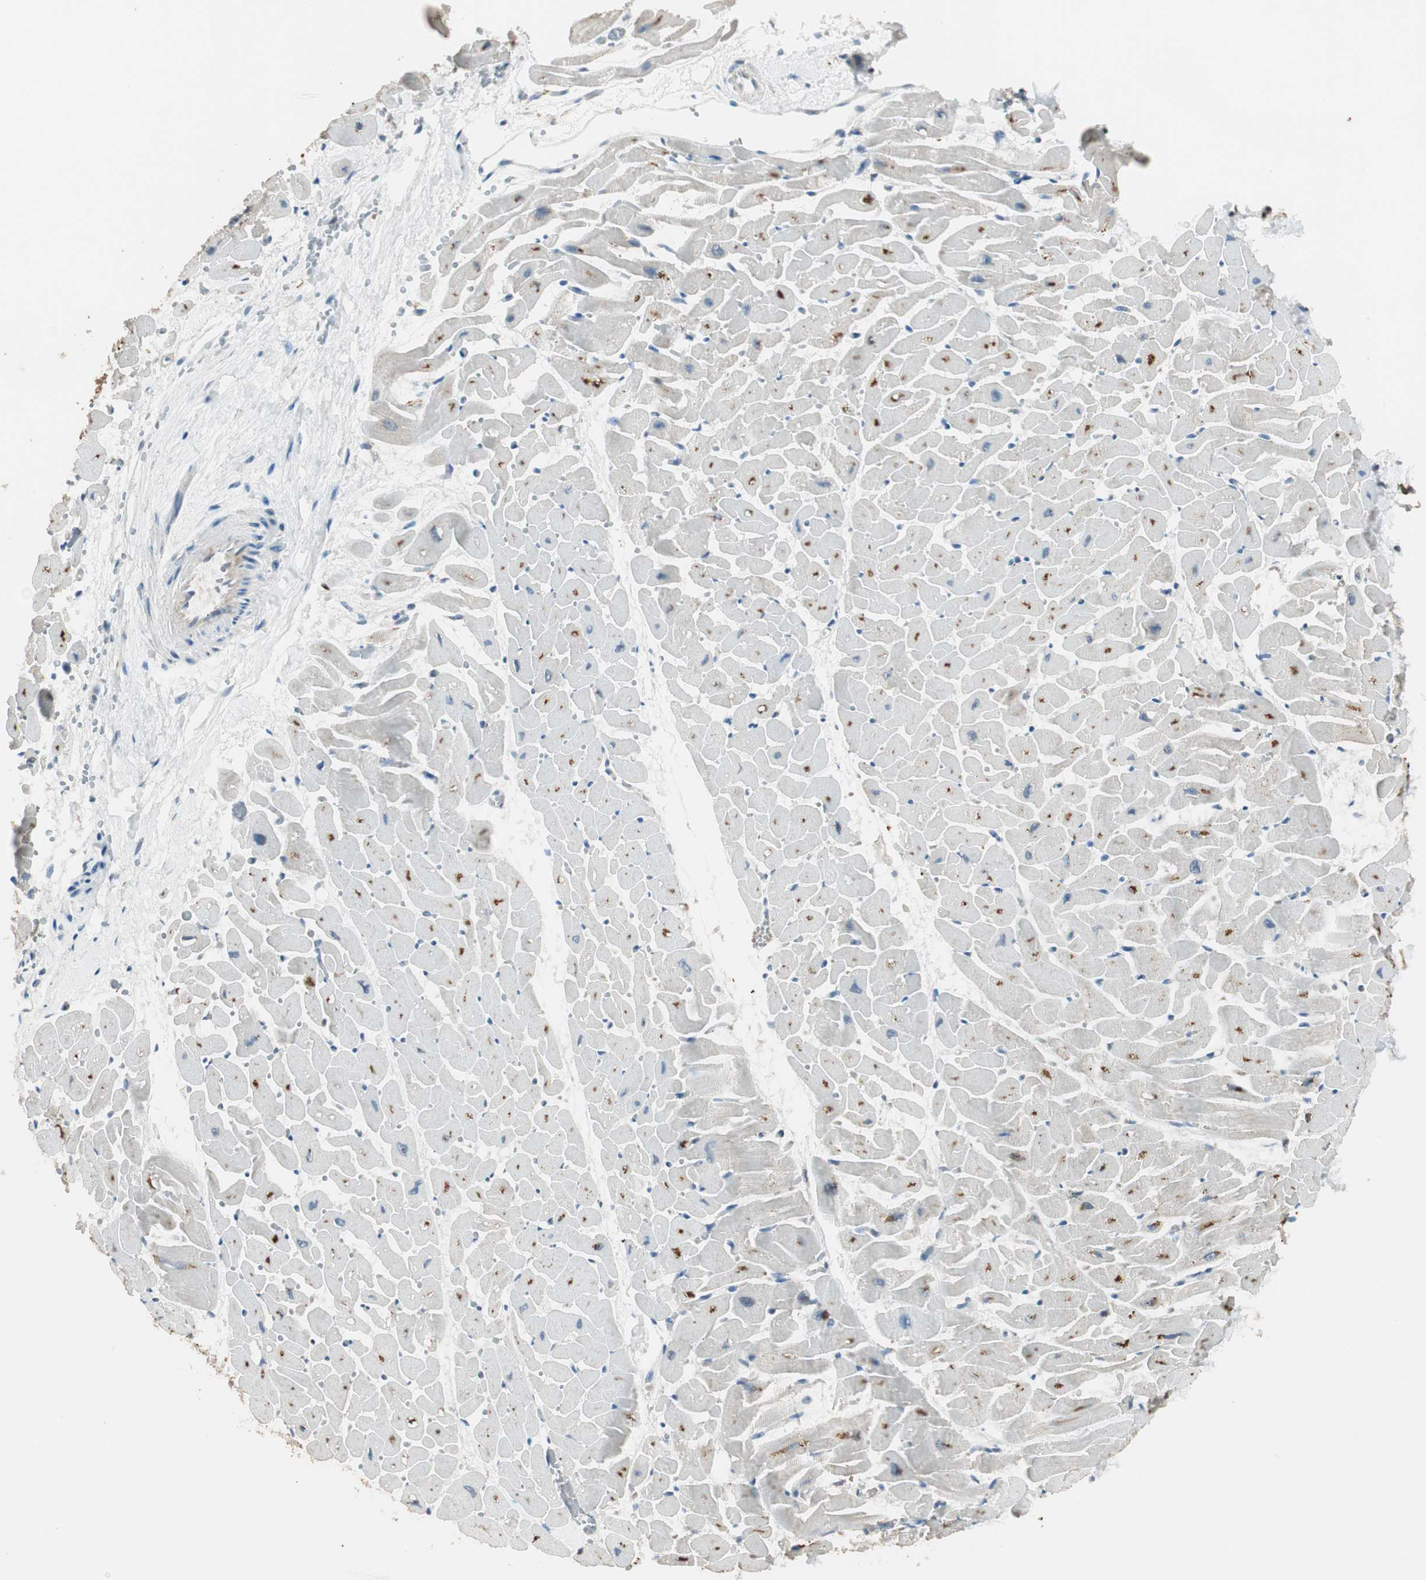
{"staining": {"intensity": "moderate", "quantity": "25%-75%", "location": "nuclear"}, "tissue": "heart muscle", "cell_type": "Cardiomyocytes", "image_type": "normal", "snomed": [{"axis": "morphology", "description": "Normal tissue, NOS"}, {"axis": "topography", "description": "Heart"}], "caption": "Immunohistochemistry image of normal heart muscle stained for a protein (brown), which displays medium levels of moderate nuclear staining in approximately 25%-75% of cardiomyocytes.", "gene": "USP5", "patient": {"sex": "female", "age": 19}}